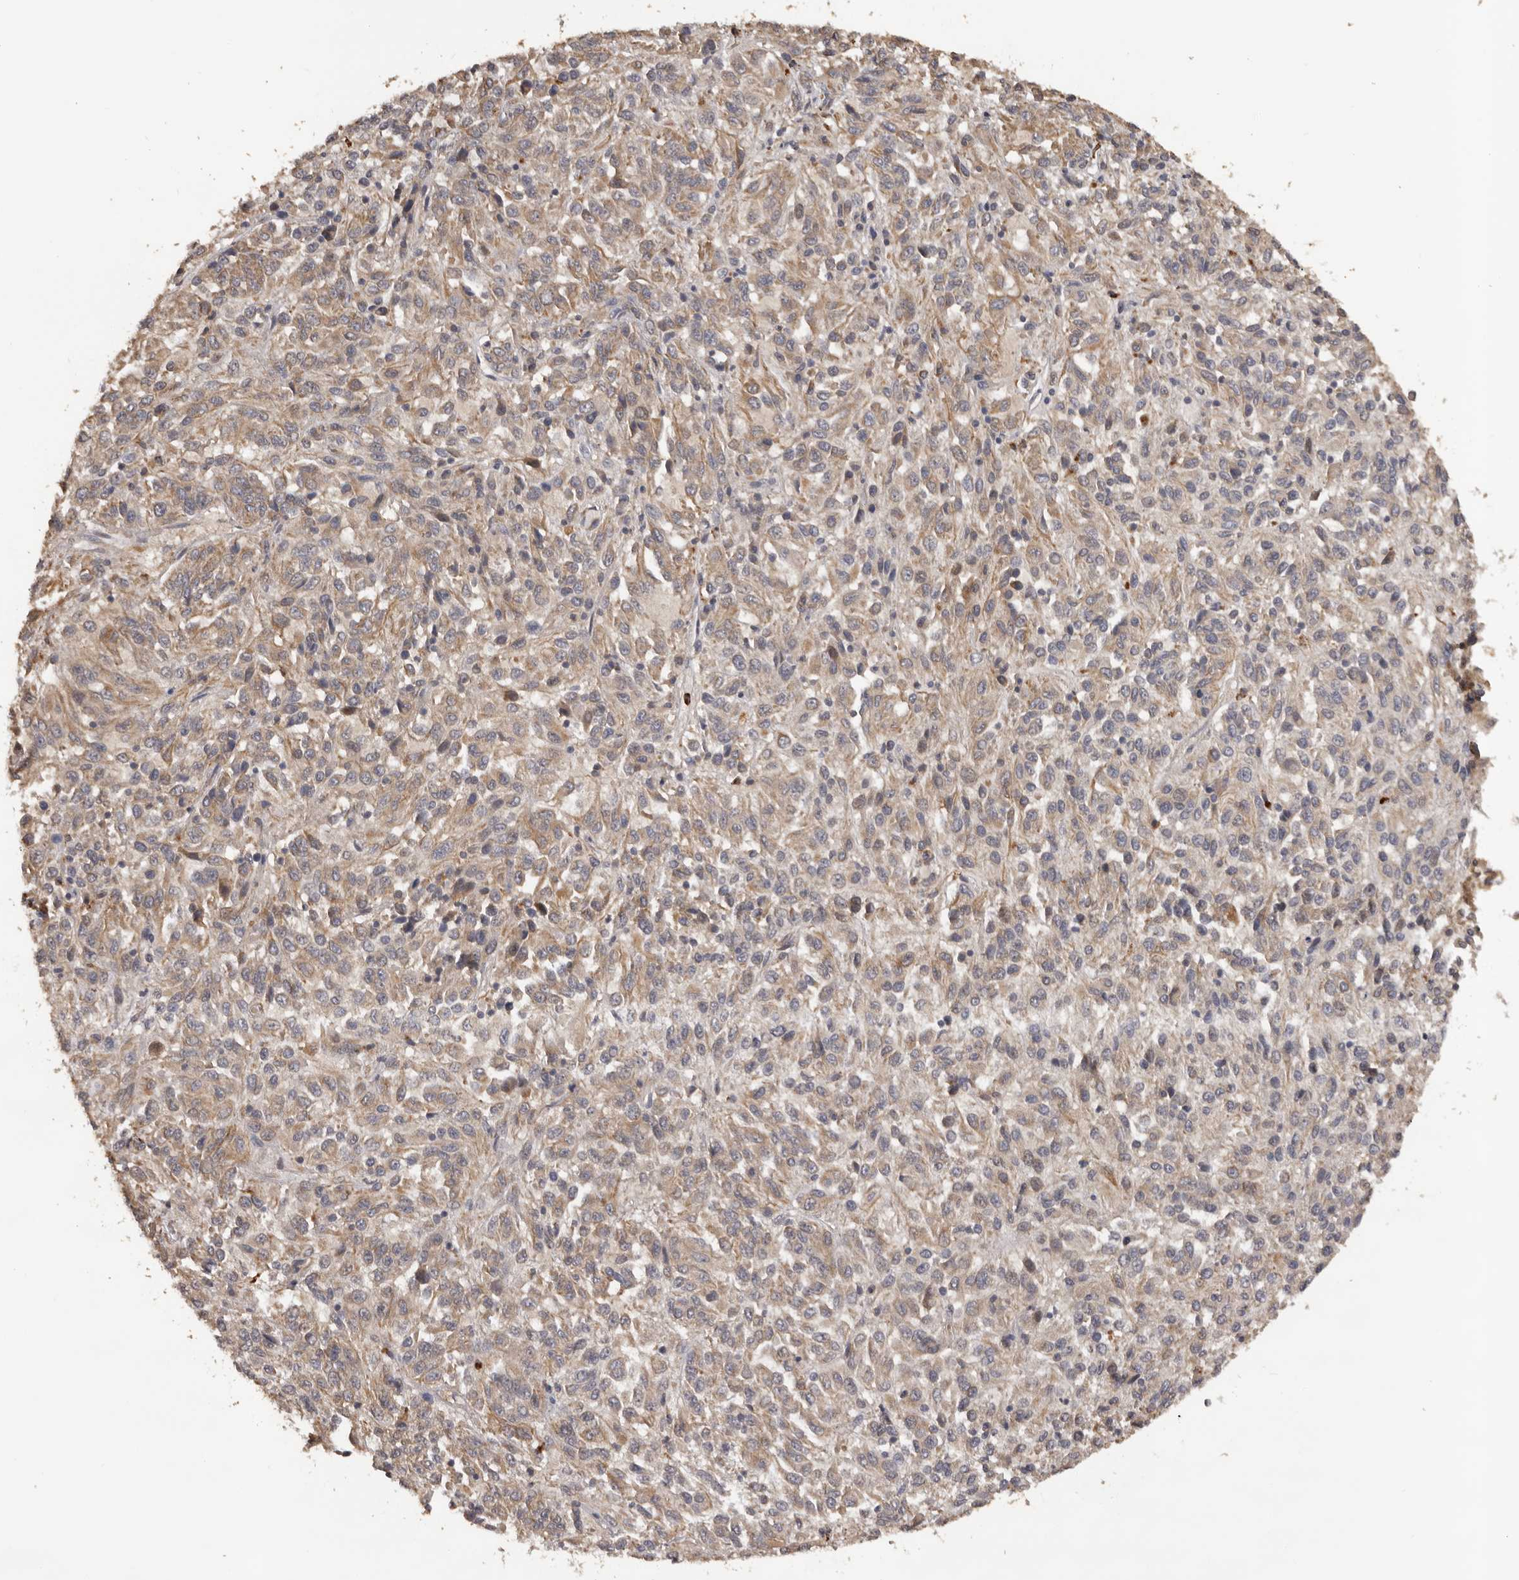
{"staining": {"intensity": "weak", "quantity": ">75%", "location": "cytoplasmic/membranous"}, "tissue": "melanoma", "cell_type": "Tumor cells", "image_type": "cancer", "snomed": [{"axis": "morphology", "description": "Malignant melanoma, Metastatic site"}, {"axis": "topography", "description": "Lung"}], "caption": "Human malignant melanoma (metastatic site) stained for a protein (brown) displays weak cytoplasmic/membranous positive staining in approximately >75% of tumor cells.", "gene": "KIF2B", "patient": {"sex": "male", "age": 64}}